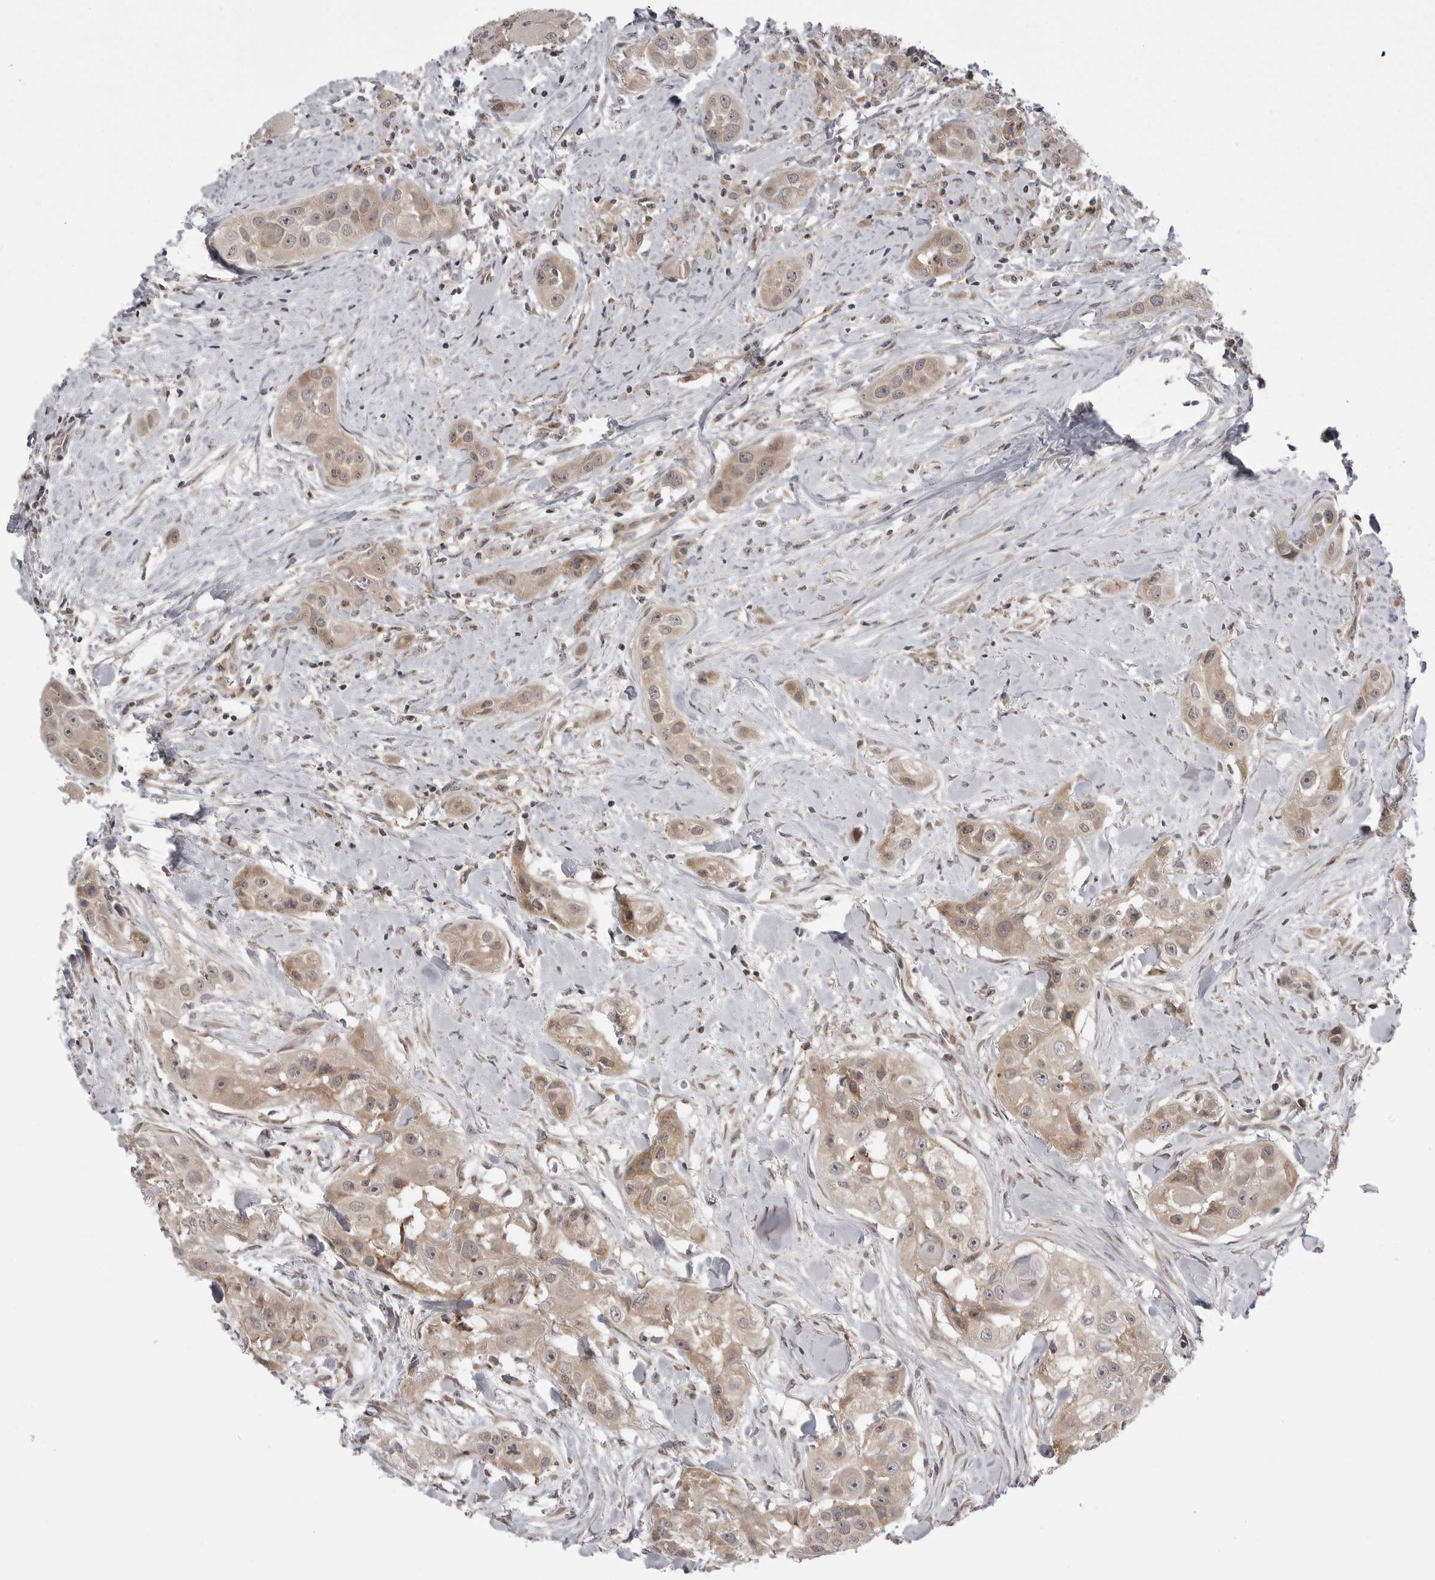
{"staining": {"intensity": "weak", "quantity": ">75%", "location": "cytoplasmic/membranous"}, "tissue": "head and neck cancer", "cell_type": "Tumor cells", "image_type": "cancer", "snomed": [{"axis": "morphology", "description": "Normal tissue, NOS"}, {"axis": "morphology", "description": "Squamous cell carcinoma, NOS"}, {"axis": "topography", "description": "Skeletal muscle"}, {"axis": "topography", "description": "Head-Neck"}], "caption": "Protein expression analysis of squamous cell carcinoma (head and neck) reveals weak cytoplasmic/membranous staining in approximately >75% of tumor cells. (DAB (3,3'-diaminobenzidine) = brown stain, brightfield microscopy at high magnification).", "gene": "PTK2B", "patient": {"sex": "male", "age": 51}}